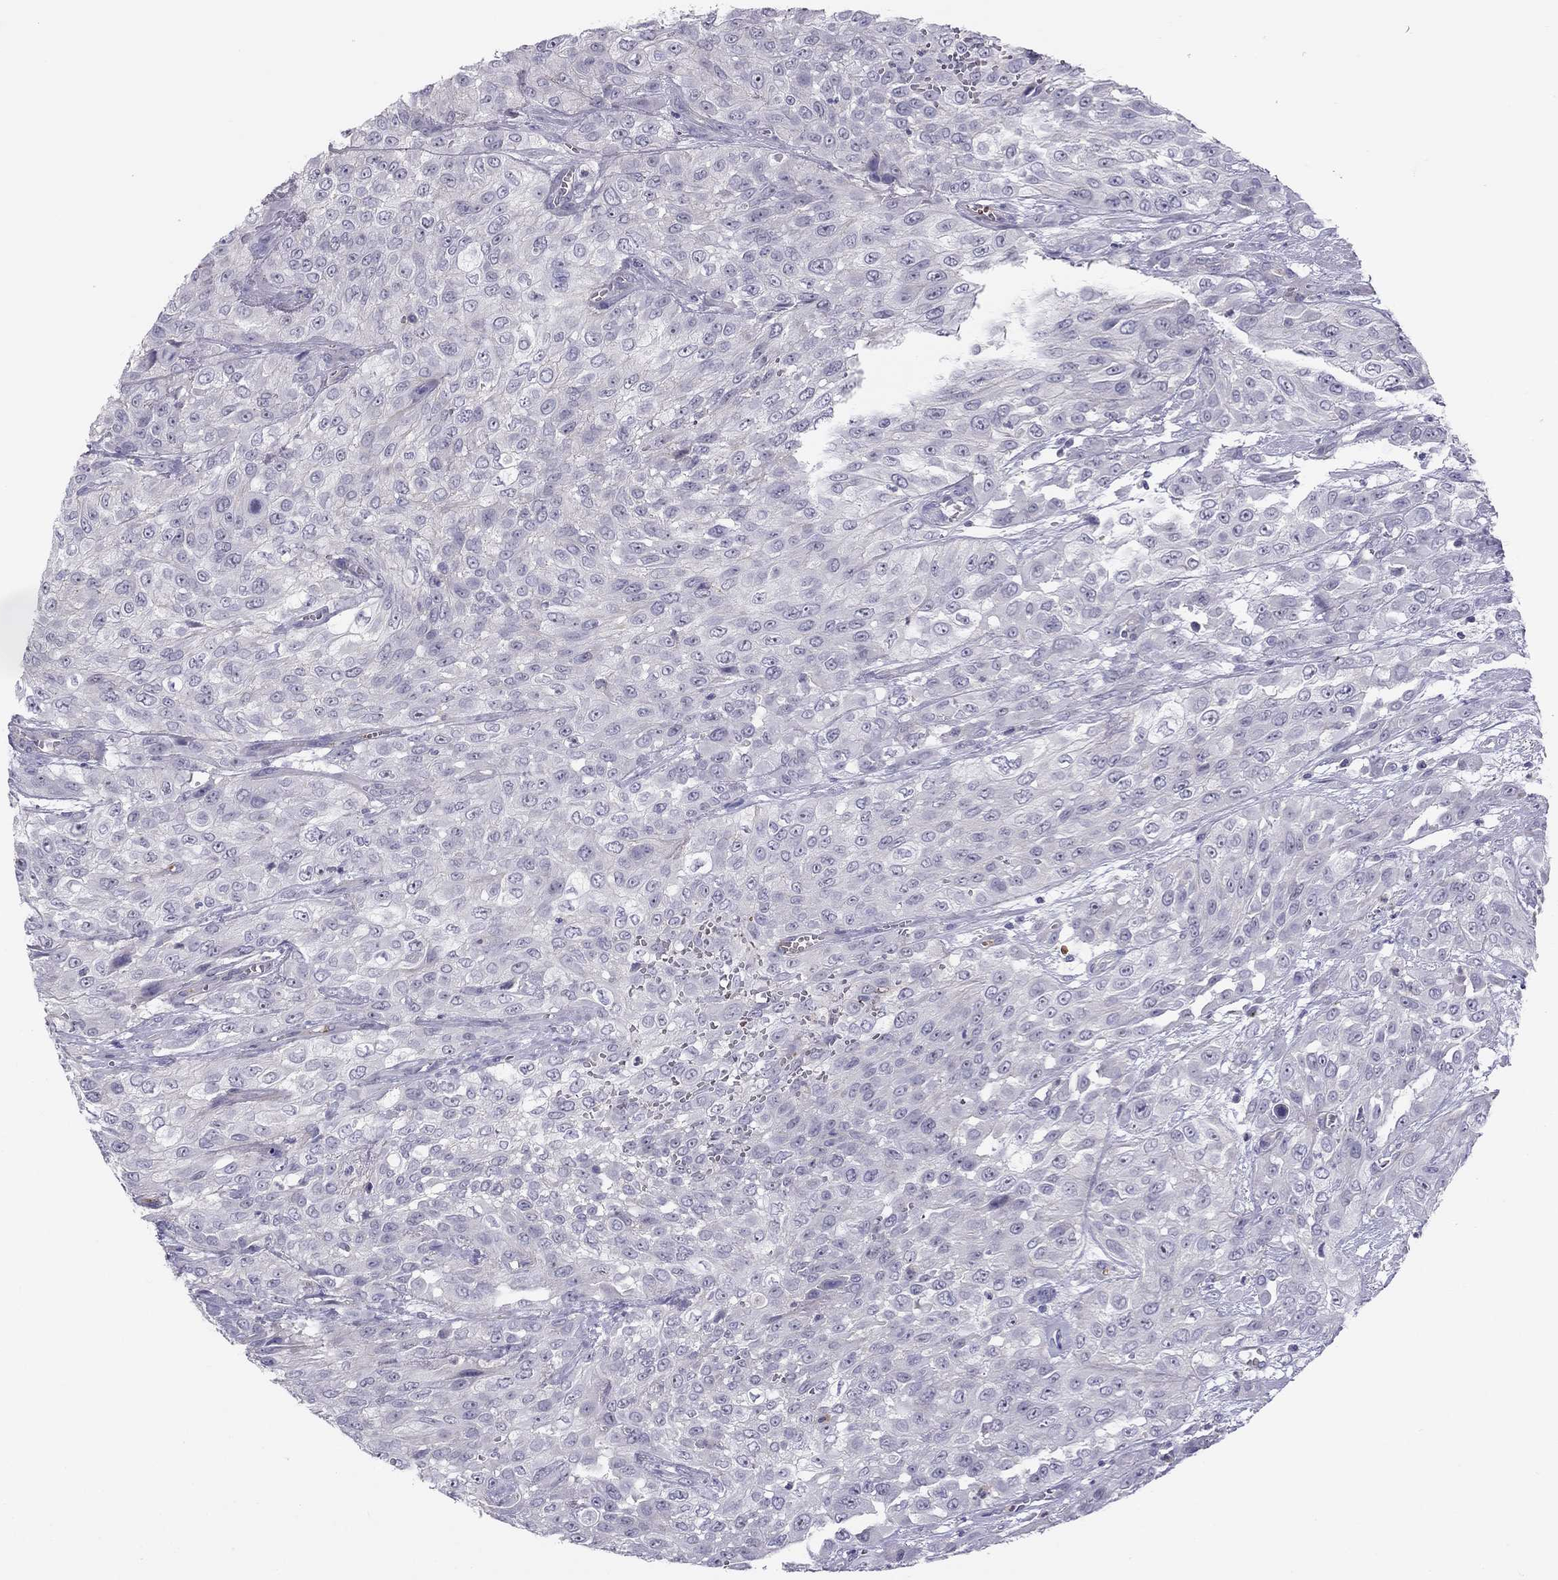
{"staining": {"intensity": "negative", "quantity": "none", "location": "none"}, "tissue": "urothelial cancer", "cell_type": "Tumor cells", "image_type": "cancer", "snomed": [{"axis": "morphology", "description": "Urothelial carcinoma, High grade"}, {"axis": "topography", "description": "Urinary bladder"}], "caption": "This is an immunohistochemistry histopathology image of human urothelial carcinoma (high-grade). There is no positivity in tumor cells.", "gene": "FRMD1", "patient": {"sex": "male", "age": 57}}